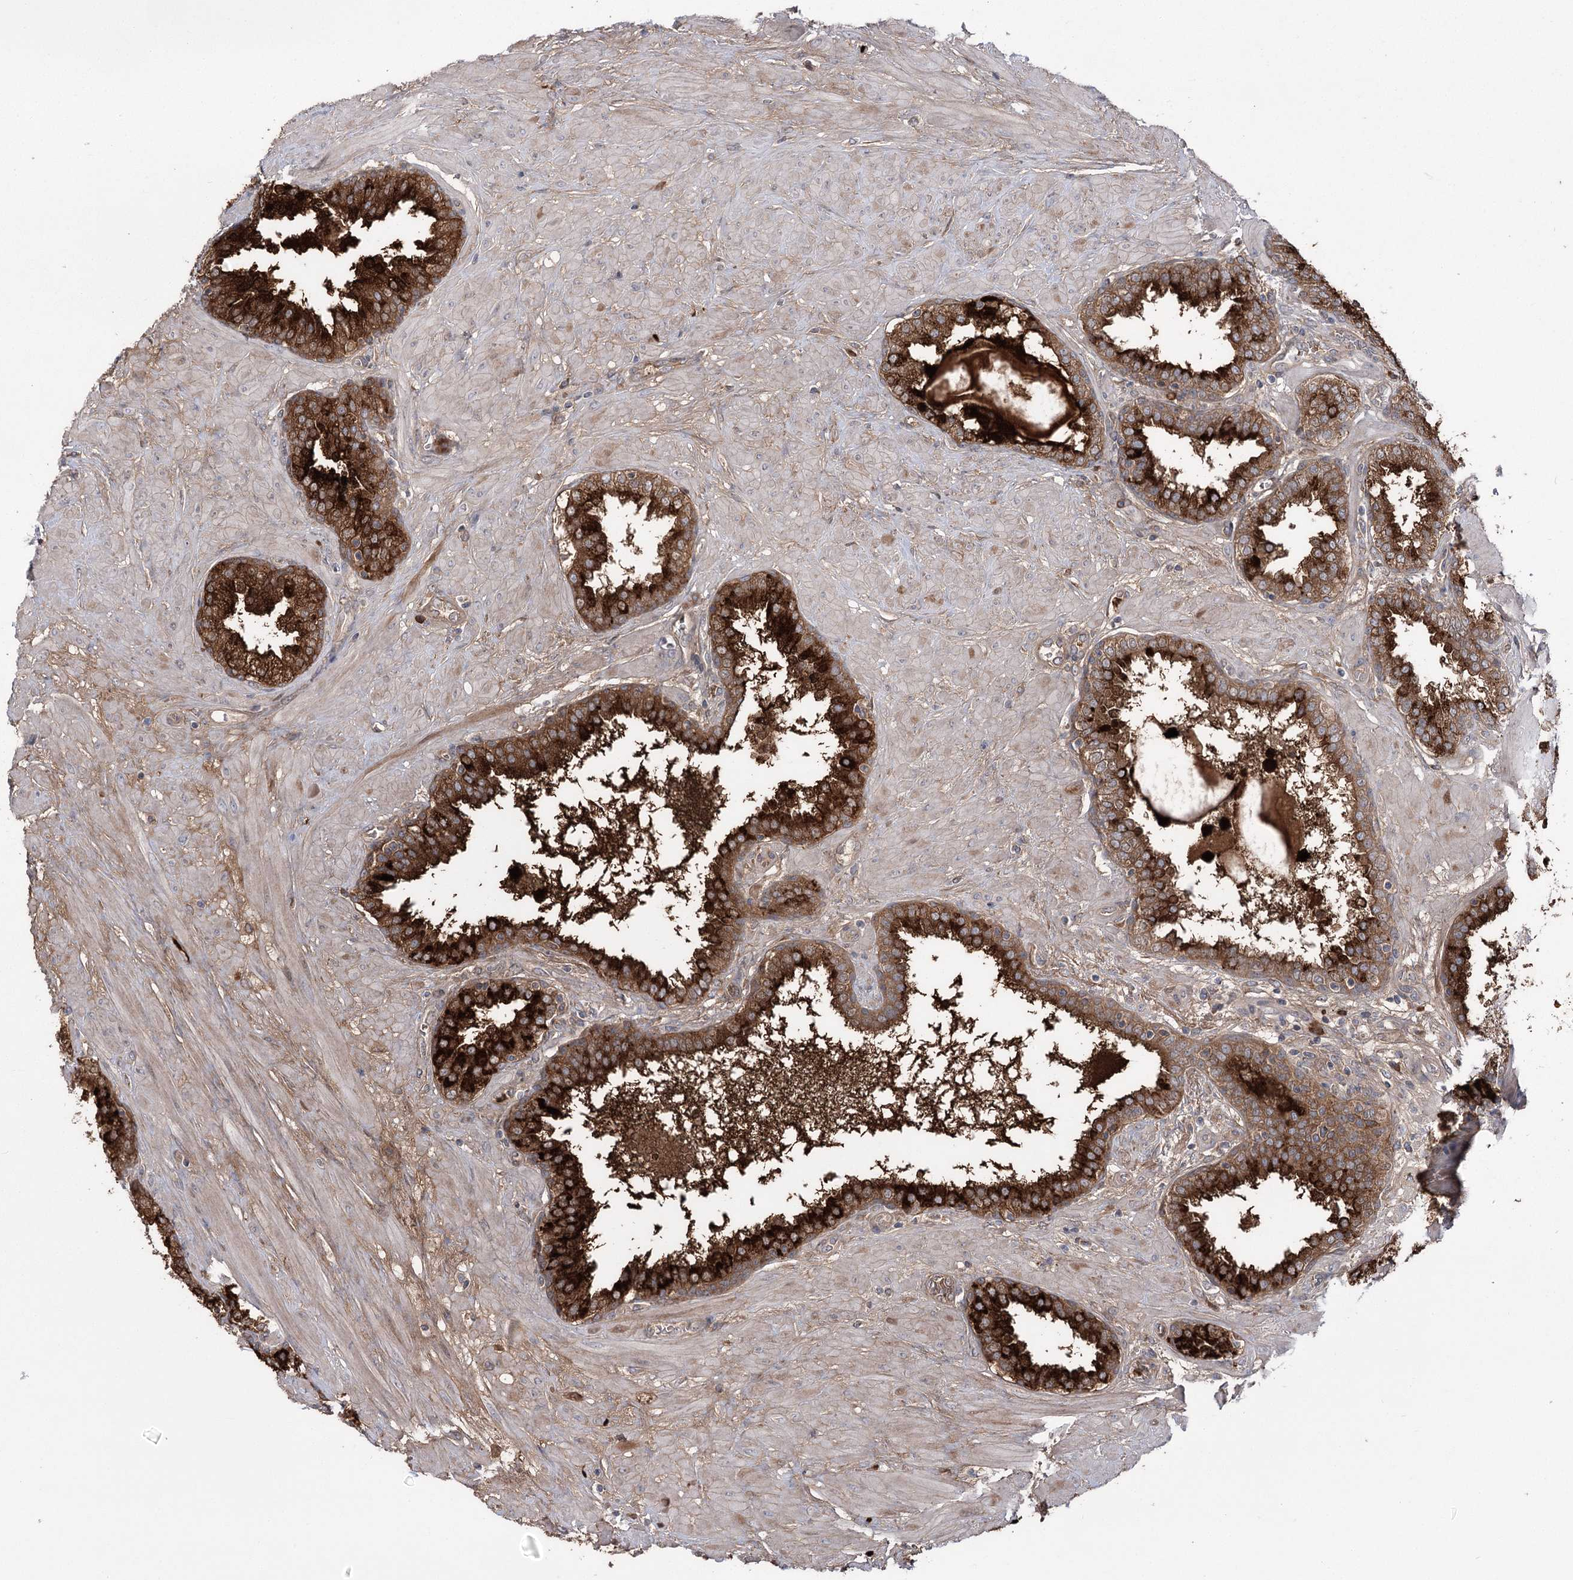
{"staining": {"intensity": "strong", "quantity": "25%-75%", "location": "cytoplasmic/membranous"}, "tissue": "prostate", "cell_type": "Glandular cells", "image_type": "normal", "snomed": [{"axis": "morphology", "description": "Normal tissue, NOS"}, {"axis": "topography", "description": "Prostate"}], "caption": "This micrograph shows IHC staining of benign human prostate, with high strong cytoplasmic/membranous expression in about 25%-75% of glandular cells.", "gene": "PLEKHA5", "patient": {"sex": "male", "age": 51}}